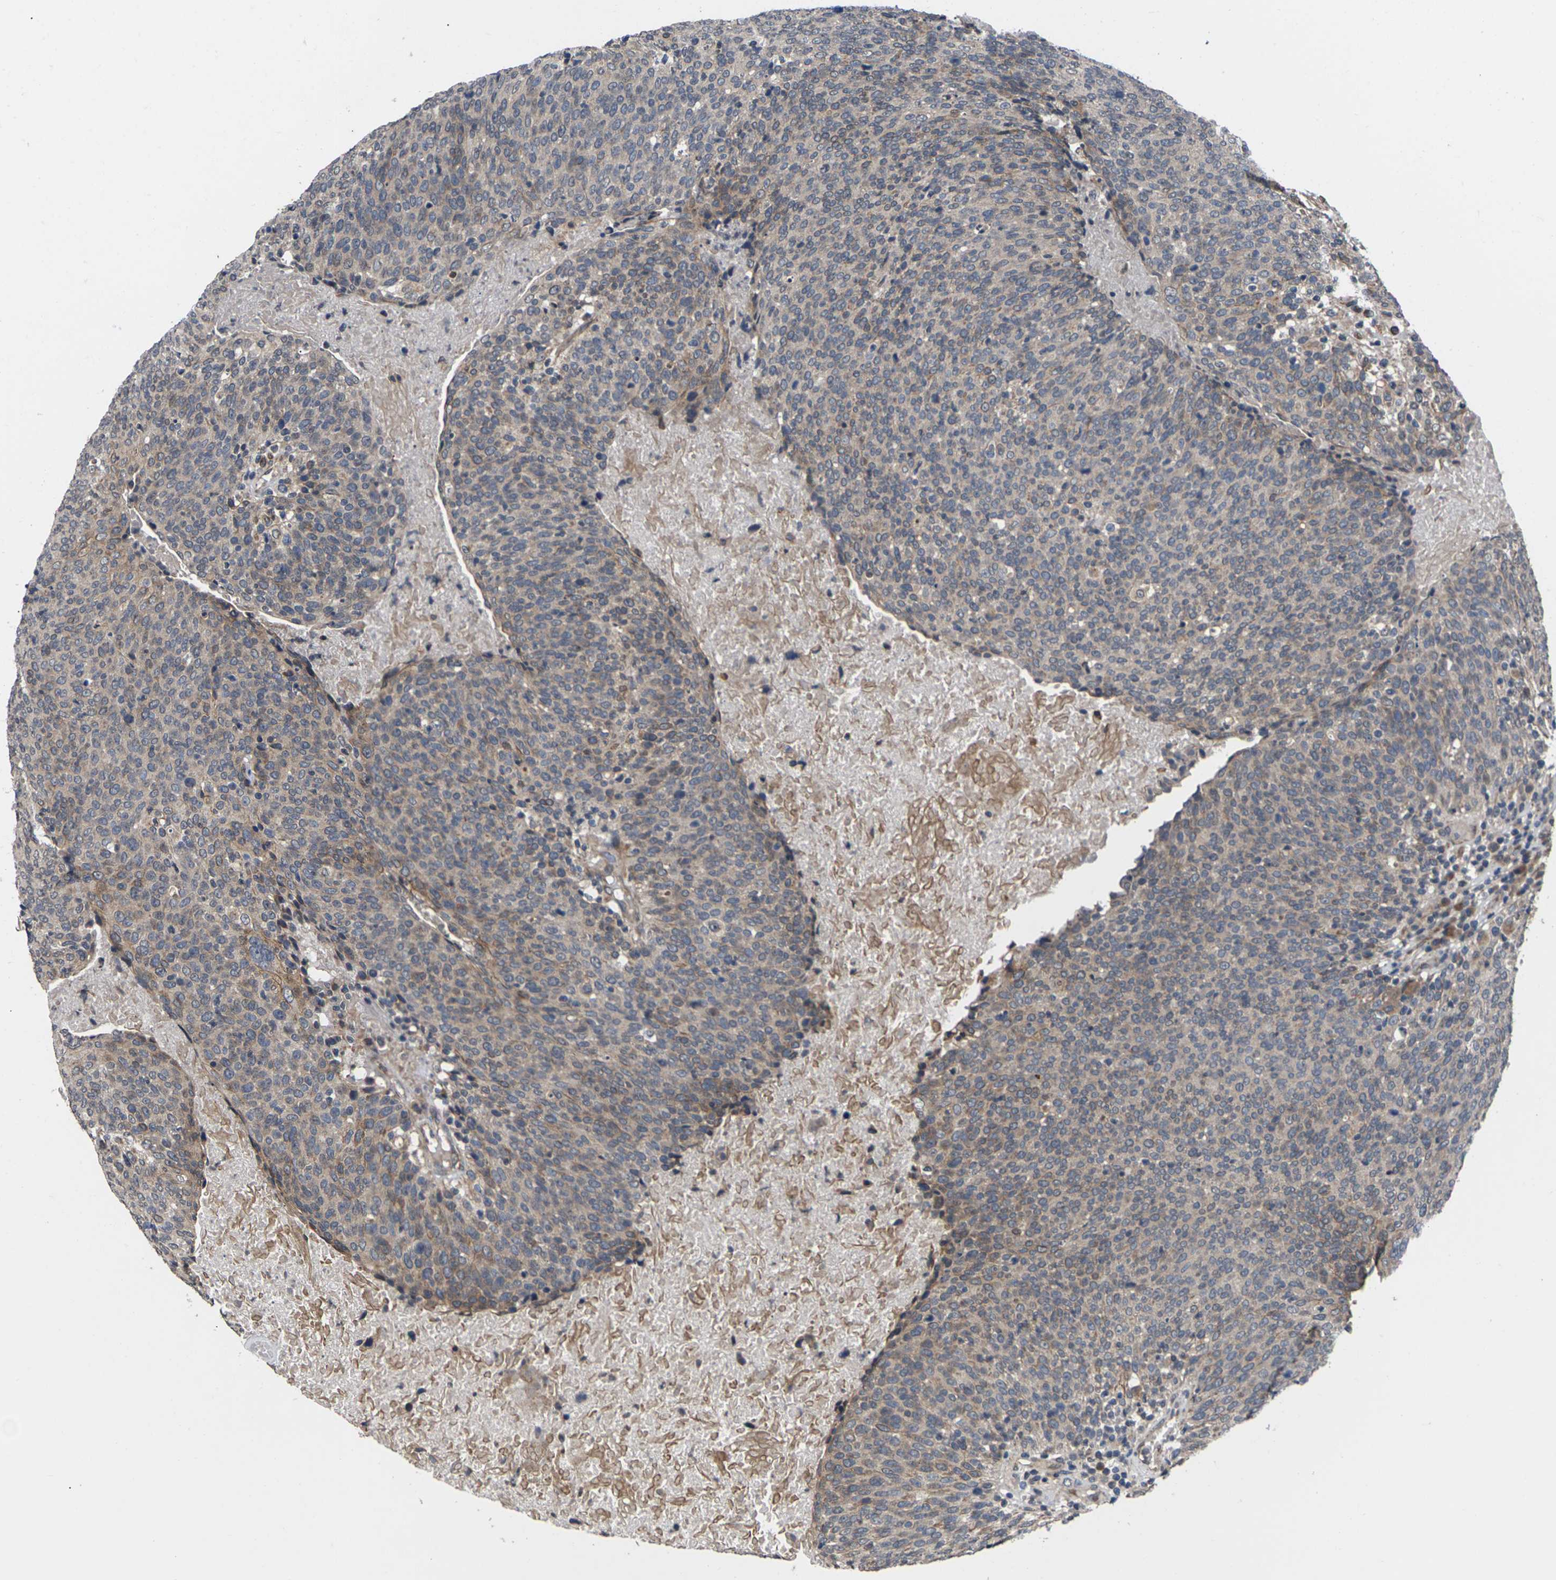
{"staining": {"intensity": "weak", "quantity": ">75%", "location": "cytoplasmic/membranous"}, "tissue": "head and neck cancer", "cell_type": "Tumor cells", "image_type": "cancer", "snomed": [{"axis": "morphology", "description": "Squamous cell carcinoma, NOS"}, {"axis": "morphology", "description": "Squamous cell carcinoma, metastatic, NOS"}, {"axis": "topography", "description": "Lymph node"}, {"axis": "topography", "description": "Head-Neck"}], "caption": "This is a micrograph of immunohistochemistry staining of metastatic squamous cell carcinoma (head and neck), which shows weak staining in the cytoplasmic/membranous of tumor cells.", "gene": "DKK2", "patient": {"sex": "male", "age": 62}}